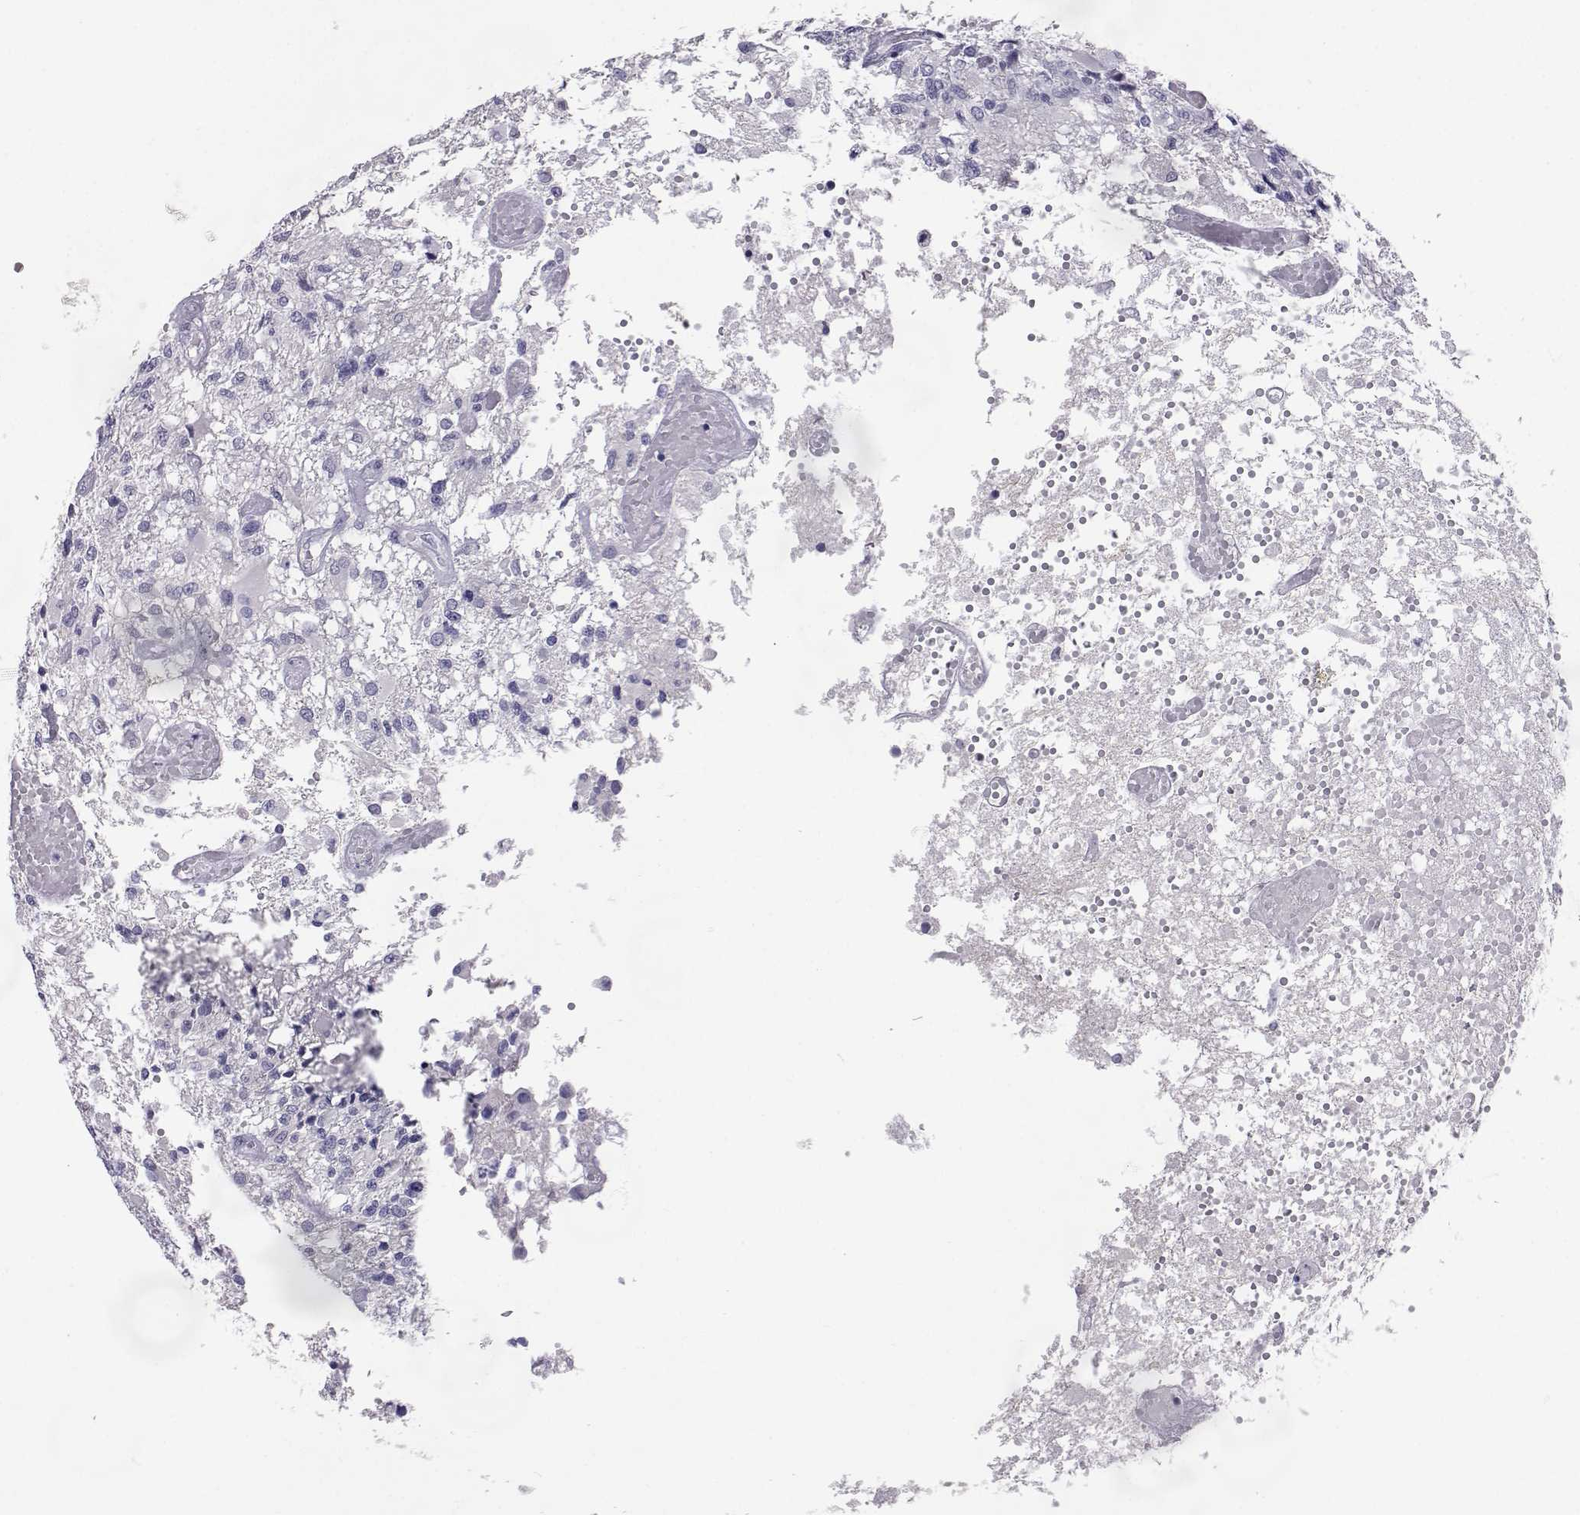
{"staining": {"intensity": "negative", "quantity": "none", "location": "none"}, "tissue": "glioma", "cell_type": "Tumor cells", "image_type": "cancer", "snomed": [{"axis": "morphology", "description": "Glioma, malignant, High grade"}, {"axis": "topography", "description": "Brain"}], "caption": "Immunohistochemistry (IHC) histopathology image of neoplastic tissue: glioma stained with DAB (3,3'-diaminobenzidine) exhibits no significant protein expression in tumor cells.", "gene": "SLC6A3", "patient": {"sex": "female", "age": 63}}